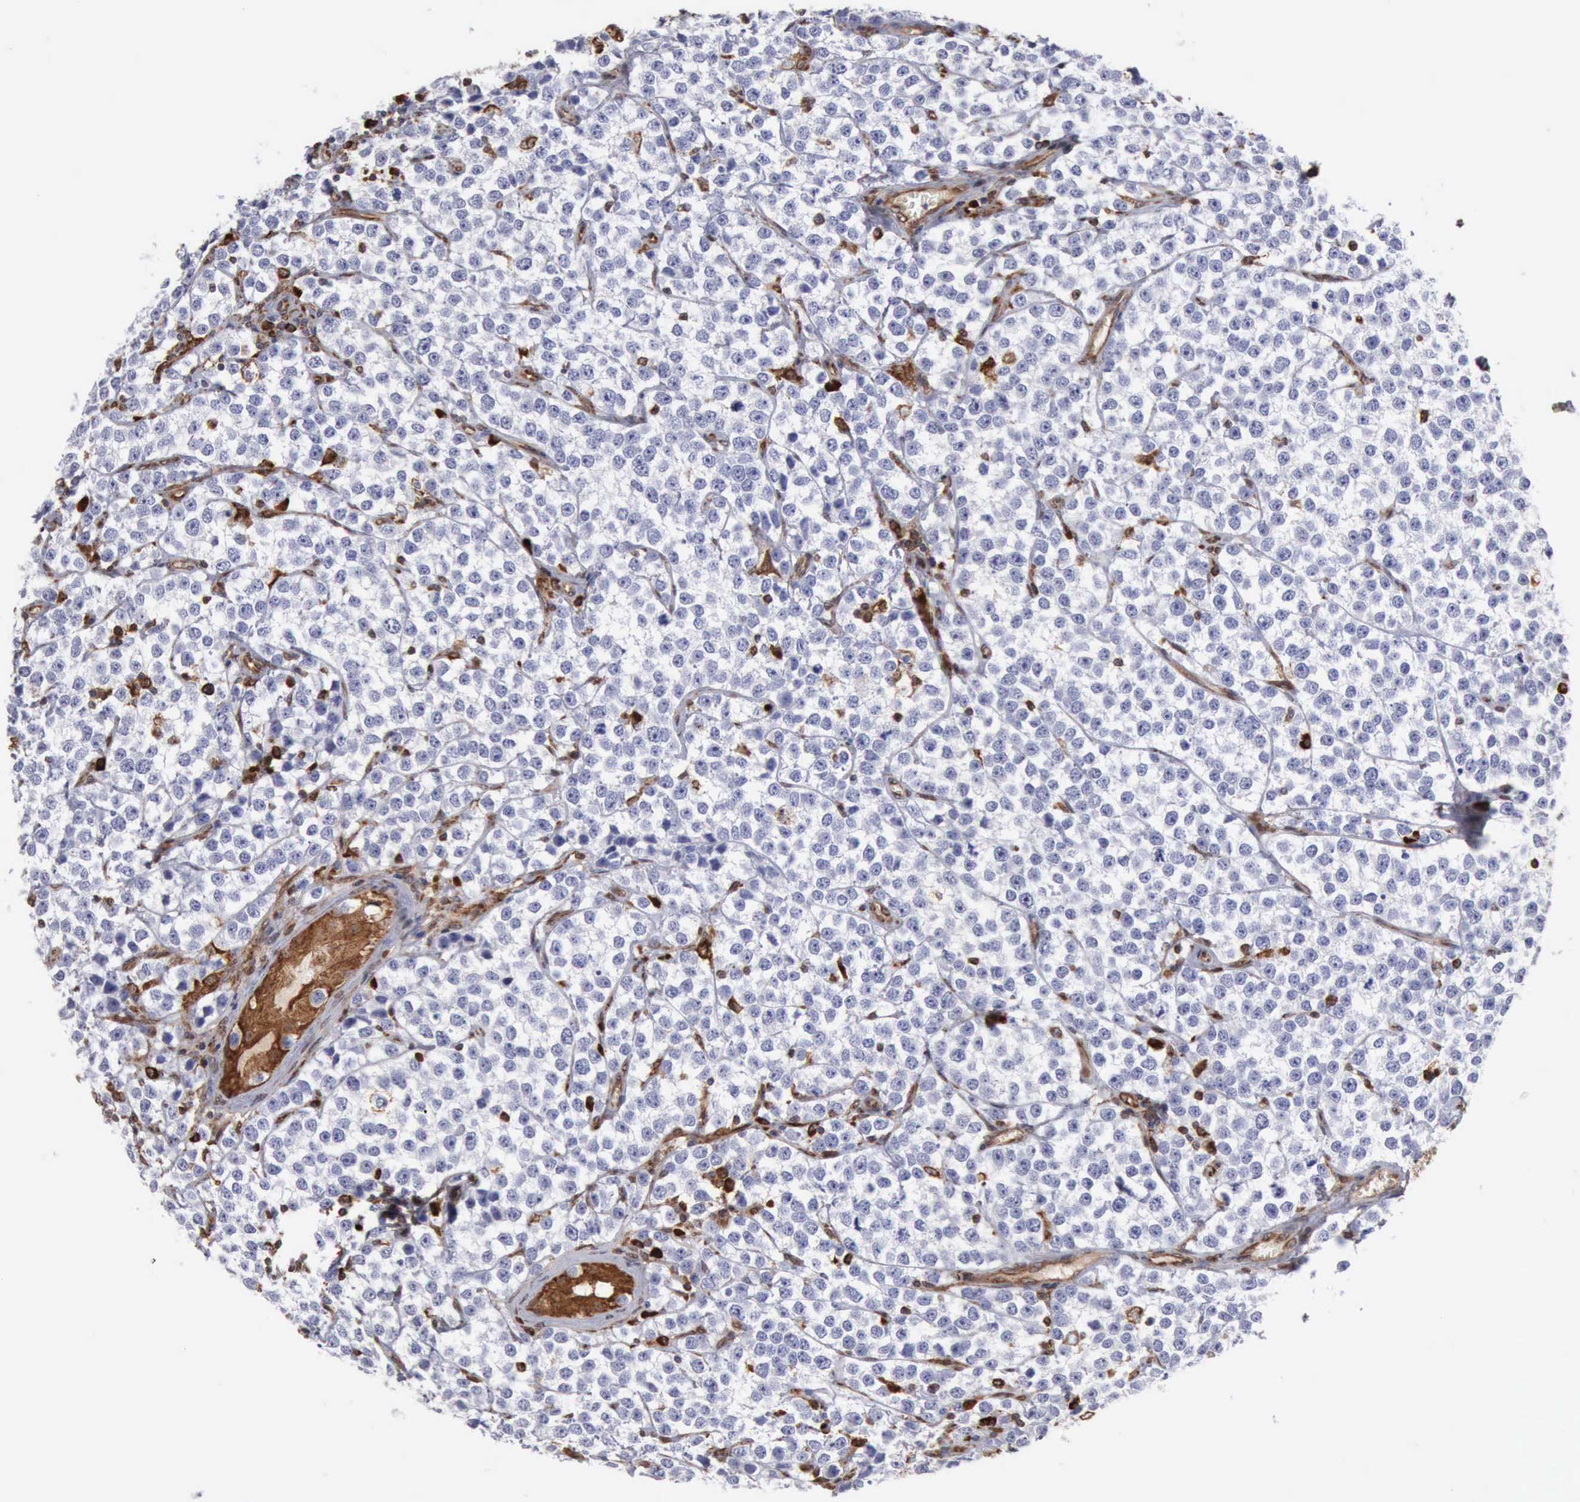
{"staining": {"intensity": "strong", "quantity": "25%-75%", "location": "cytoplasmic/membranous"}, "tissue": "testis cancer", "cell_type": "Tumor cells", "image_type": "cancer", "snomed": [{"axis": "morphology", "description": "Seminoma, NOS"}, {"axis": "topography", "description": "Testis"}], "caption": "Human testis seminoma stained for a protein (brown) demonstrates strong cytoplasmic/membranous positive positivity in about 25%-75% of tumor cells.", "gene": "APOL2", "patient": {"sex": "male", "age": 25}}